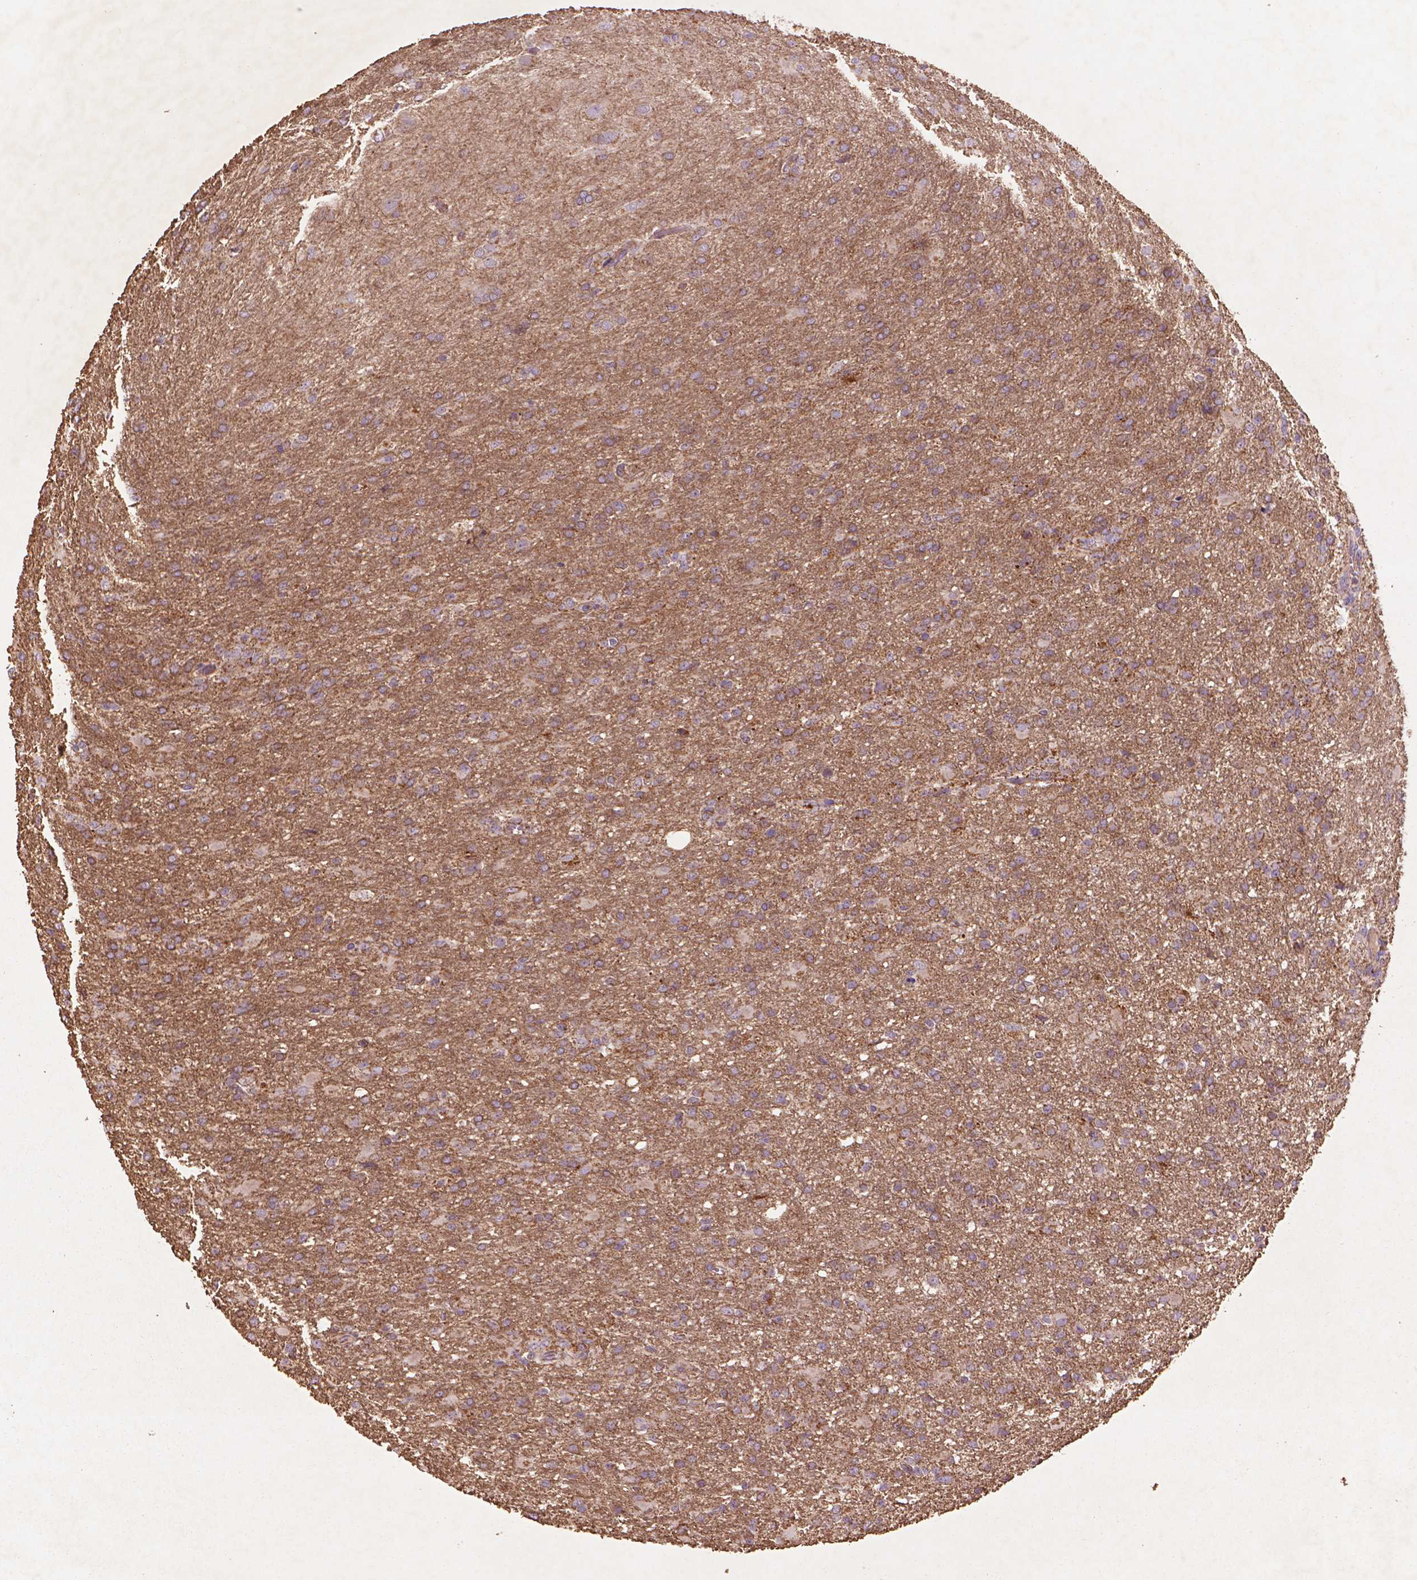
{"staining": {"intensity": "moderate", "quantity": ">75%", "location": "cytoplasmic/membranous"}, "tissue": "glioma", "cell_type": "Tumor cells", "image_type": "cancer", "snomed": [{"axis": "morphology", "description": "Glioma, malignant, High grade"}, {"axis": "topography", "description": "Brain"}], "caption": "Protein analysis of malignant high-grade glioma tissue demonstrates moderate cytoplasmic/membranous positivity in approximately >75% of tumor cells.", "gene": "NLRX1", "patient": {"sex": "male", "age": 68}}